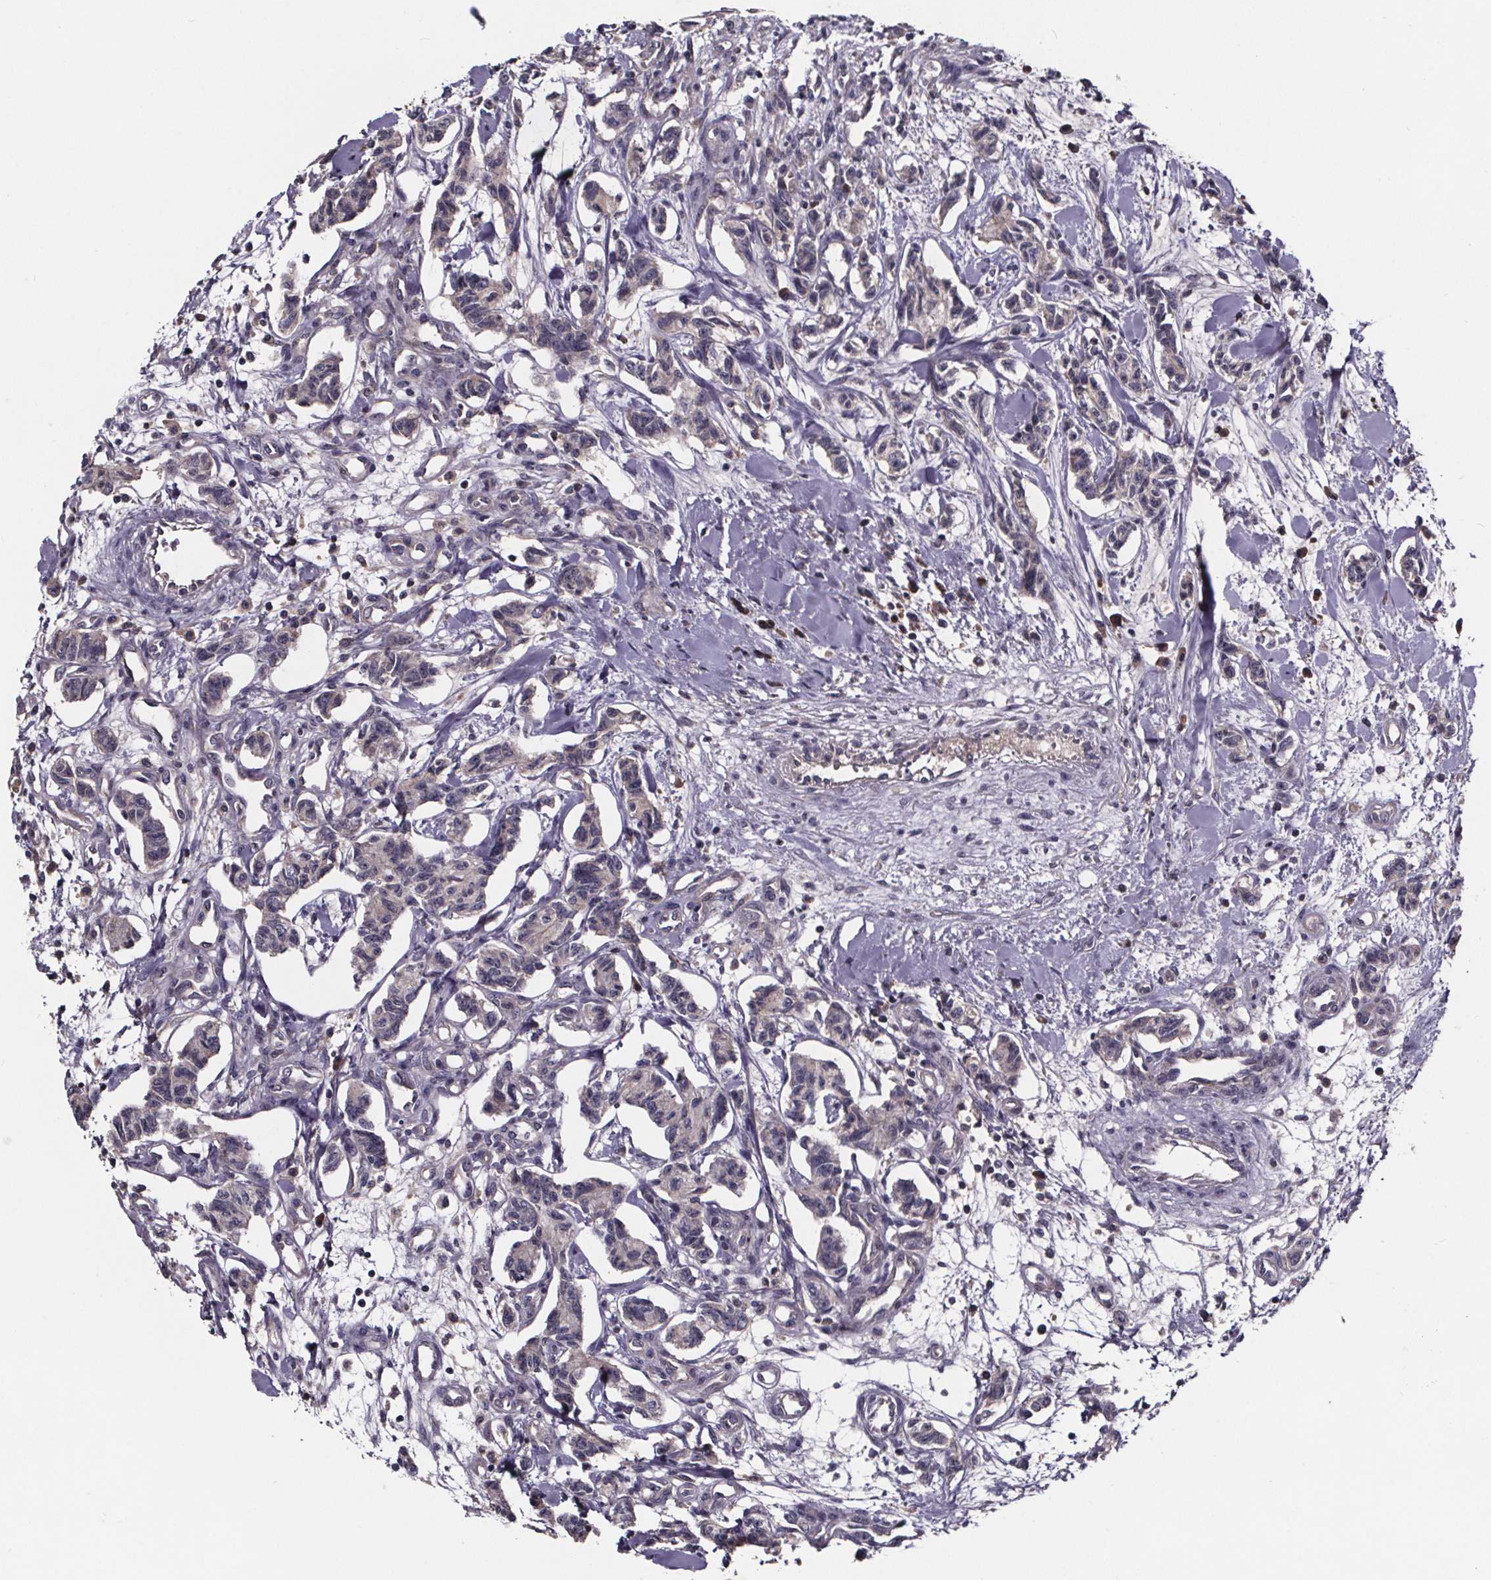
{"staining": {"intensity": "negative", "quantity": "none", "location": "none"}, "tissue": "carcinoid", "cell_type": "Tumor cells", "image_type": "cancer", "snomed": [{"axis": "morphology", "description": "Carcinoid, malignant, NOS"}, {"axis": "topography", "description": "Kidney"}], "caption": "This is a photomicrograph of immunohistochemistry (IHC) staining of carcinoid, which shows no expression in tumor cells.", "gene": "NPHP4", "patient": {"sex": "female", "age": 41}}